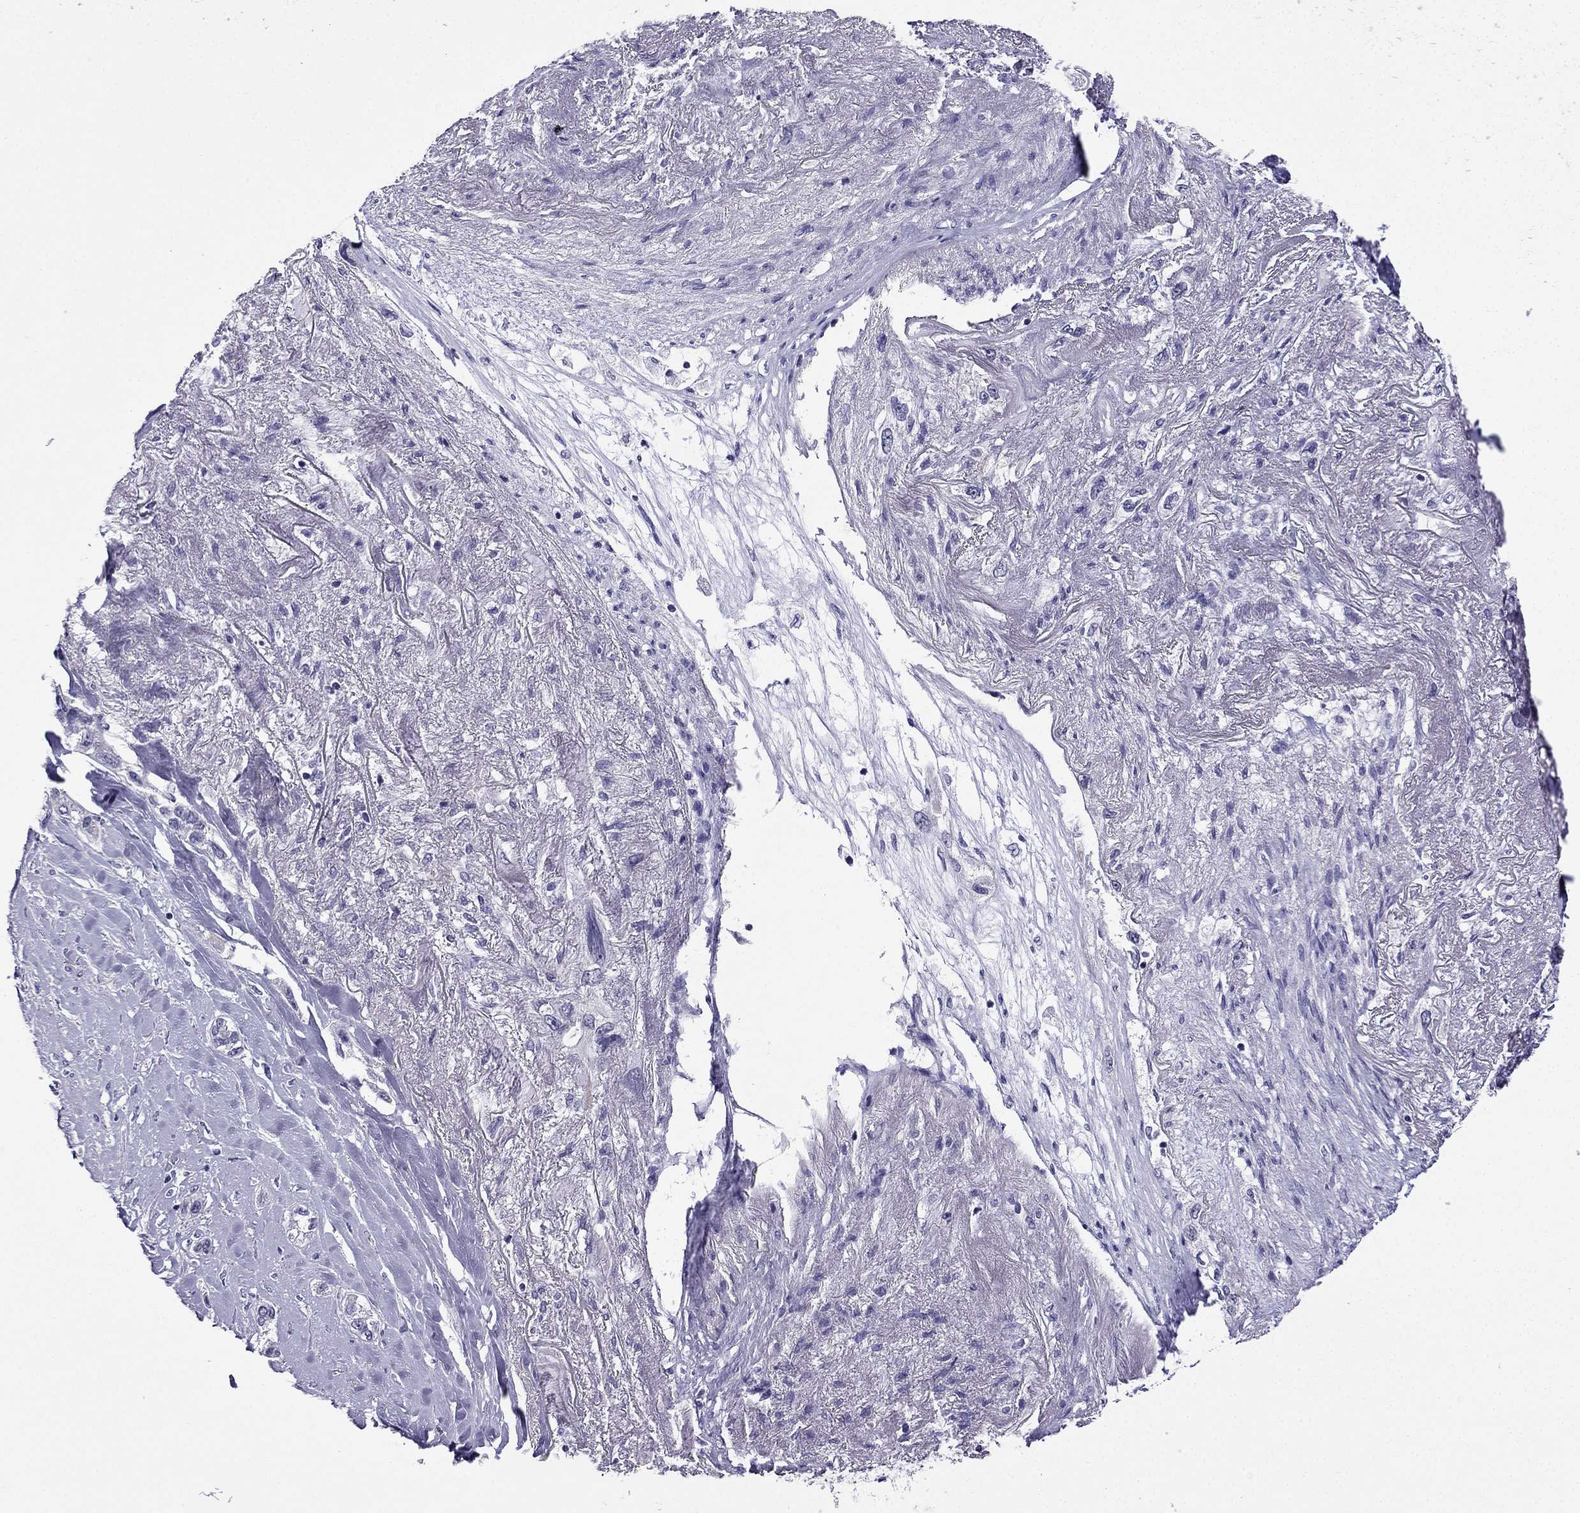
{"staining": {"intensity": "negative", "quantity": "none", "location": "none"}, "tissue": "lung cancer", "cell_type": "Tumor cells", "image_type": "cancer", "snomed": [{"axis": "morphology", "description": "Squamous cell carcinoma, NOS"}, {"axis": "topography", "description": "Lung"}], "caption": "A photomicrograph of squamous cell carcinoma (lung) stained for a protein exhibits no brown staining in tumor cells.", "gene": "KCNJ10", "patient": {"sex": "female", "age": 70}}